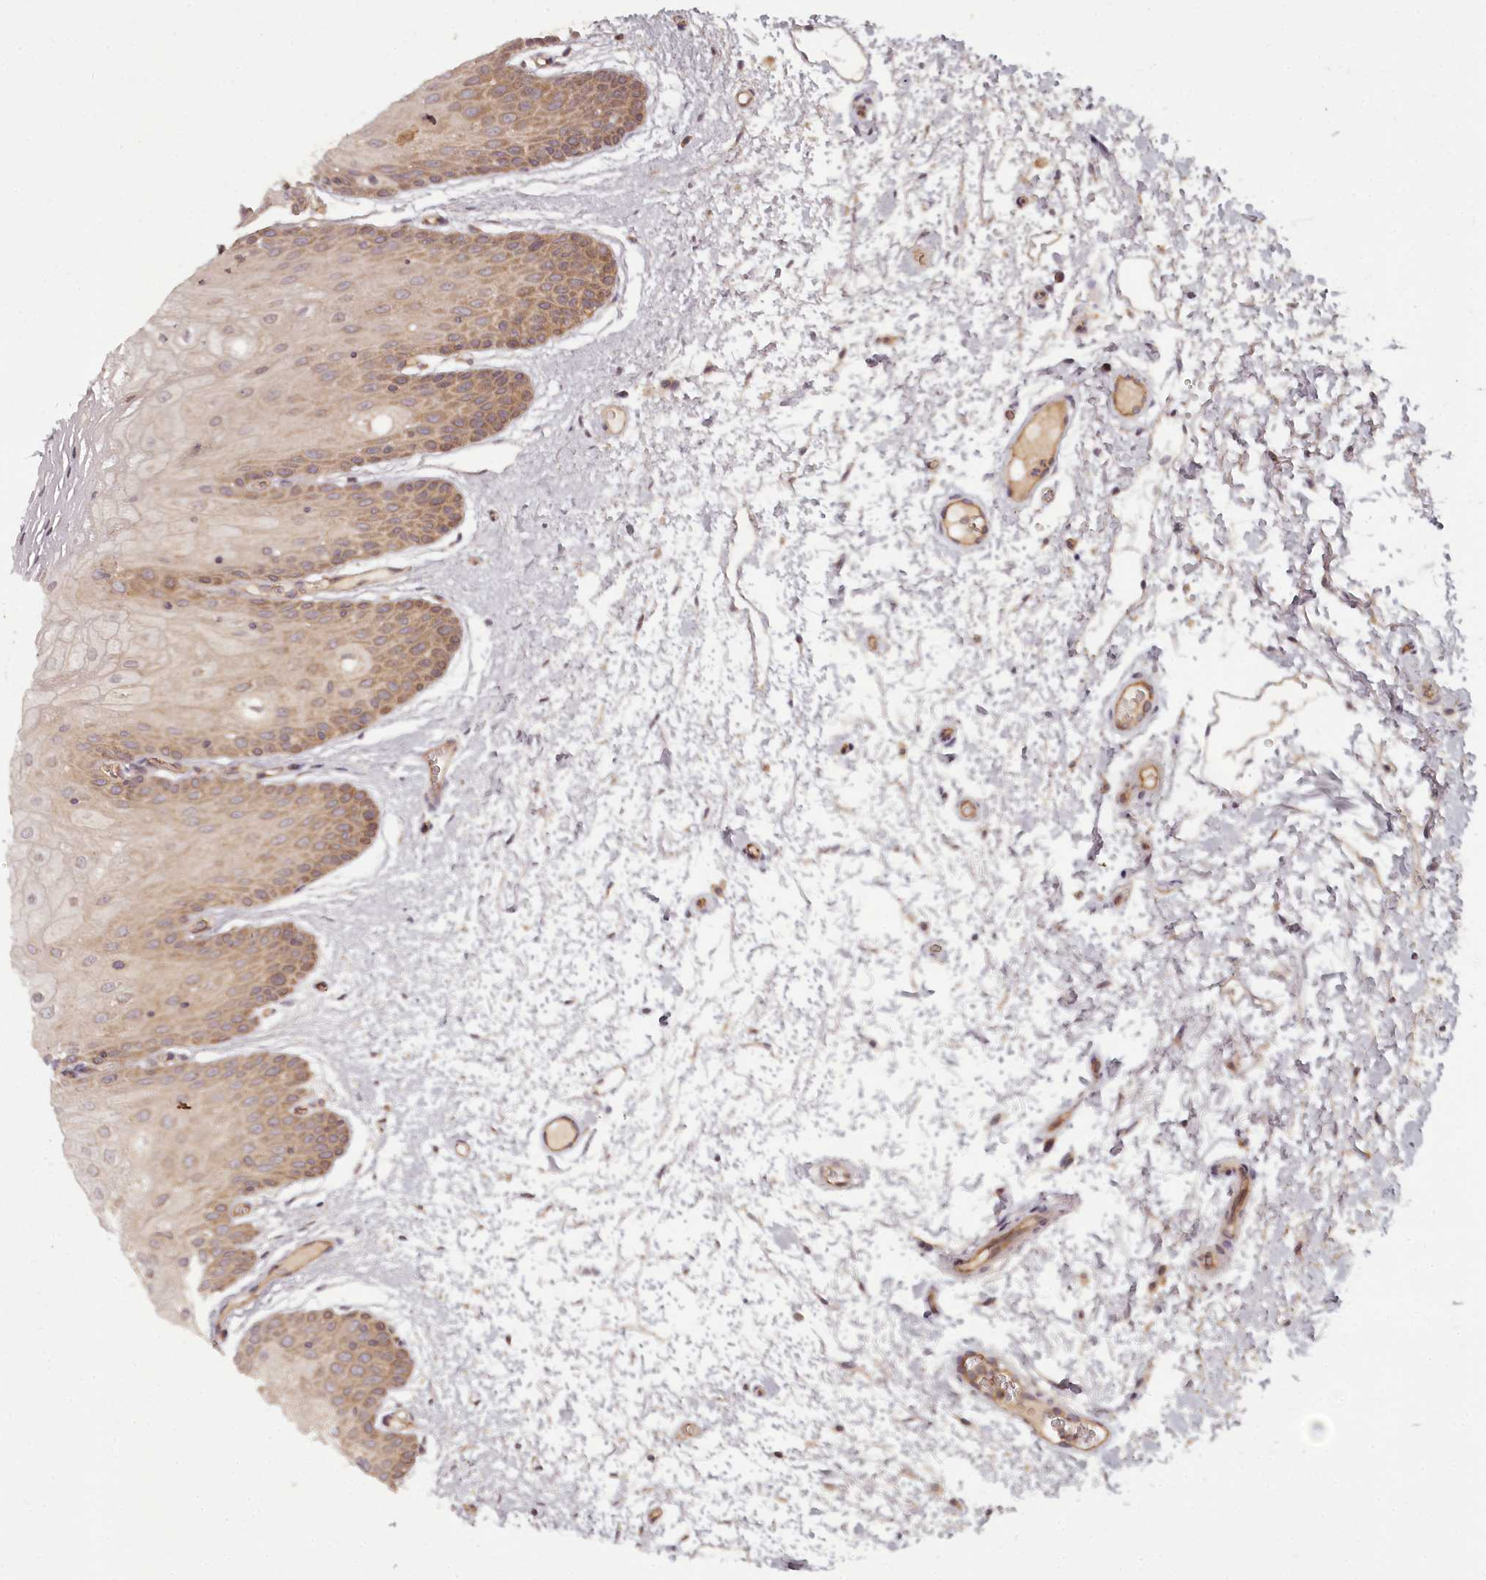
{"staining": {"intensity": "moderate", "quantity": "25%-75%", "location": "cytoplasmic/membranous"}, "tissue": "oral mucosa", "cell_type": "Squamous epithelial cells", "image_type": "normal", "snomed": [{"axis": "morphology", "description": "Normal tissue, NOS"}, {"axis": "topography", "description": "Oral tissue"}, {"axis": "topography", "description": "Tounge, NOS"}], "caption": "High-magnification brightfield microscopy of normal oral mucosa stained with DAB (brown) and counterstained with hematoxylin (blue). squamous epithelial cells exhibit moderate cytoplasmic/membranous expression is seen in approximately25%-75% of cells.", "gene": "TMIE", "patient": {"sex": "female", "age": 73}}